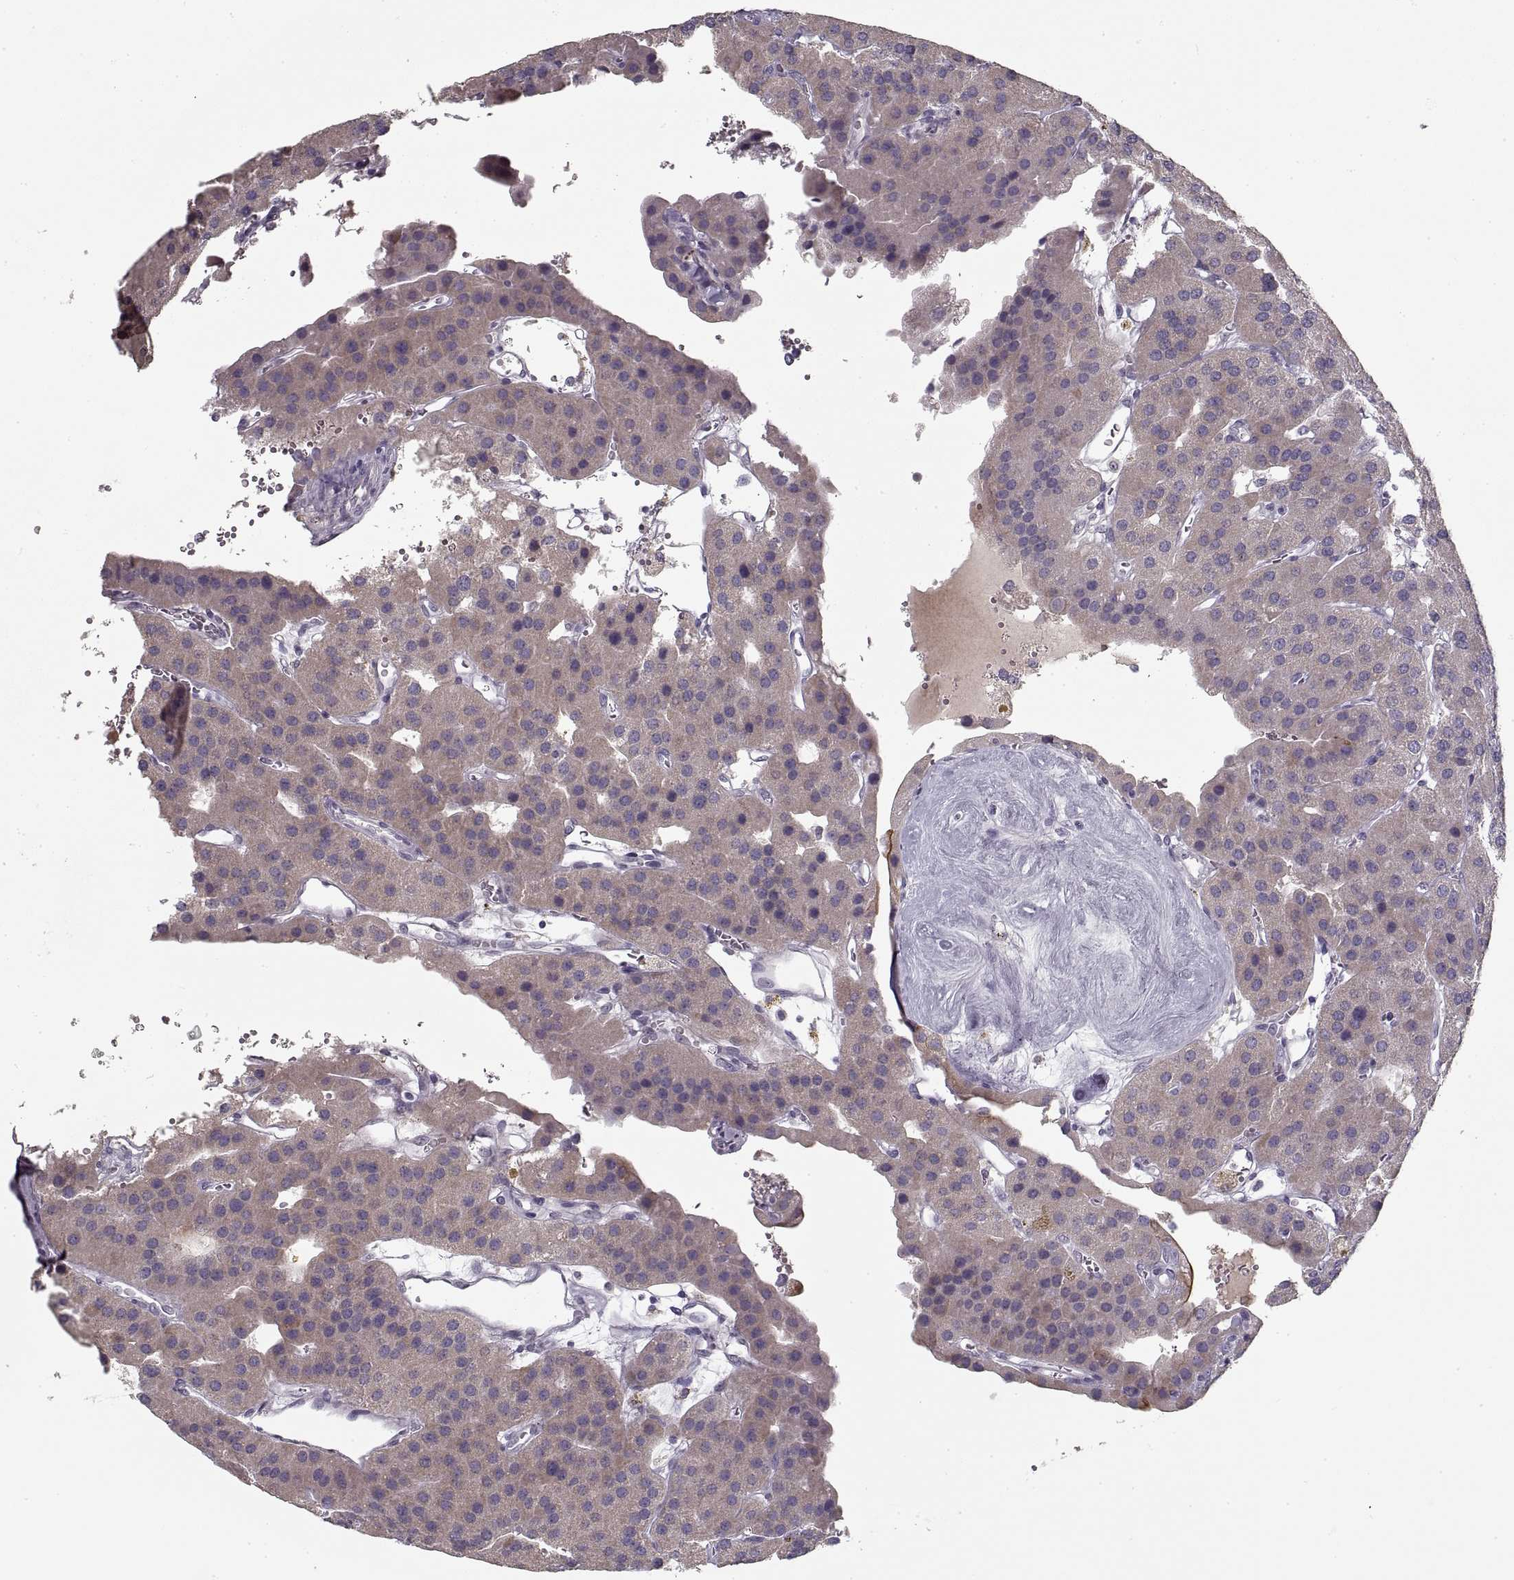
{"staining": {"intensity": "weak", "quantity": ">75%", "location": "cytoplasmic/membranous"}, "tissue": "parathyroid gland", "cell_type": "Glandular cells", "image_type": "normal", "snomed": [{"axis": "morphology", "description": "Normal tissue, NOS"}, {"axis": "morphology", "description": "Adenoma, NOS"}, {"axis": "topography", "description": "Parathyroid gland"}], "caption": "Immunohistochemical staining of unremarkable human parathyroid gland exhibits >75% levels of weak cytoplasmic/membranous protein staining in about >75% of glandular cells. The protein of interest is stained brown, and the nuclei are stained in blue (DAB (3,3'-diaminobenzidine) IHC with brightfield microscopy, high magnification).", "gene": "GAD2", "patient": {"sex": "female", "age": 86}}